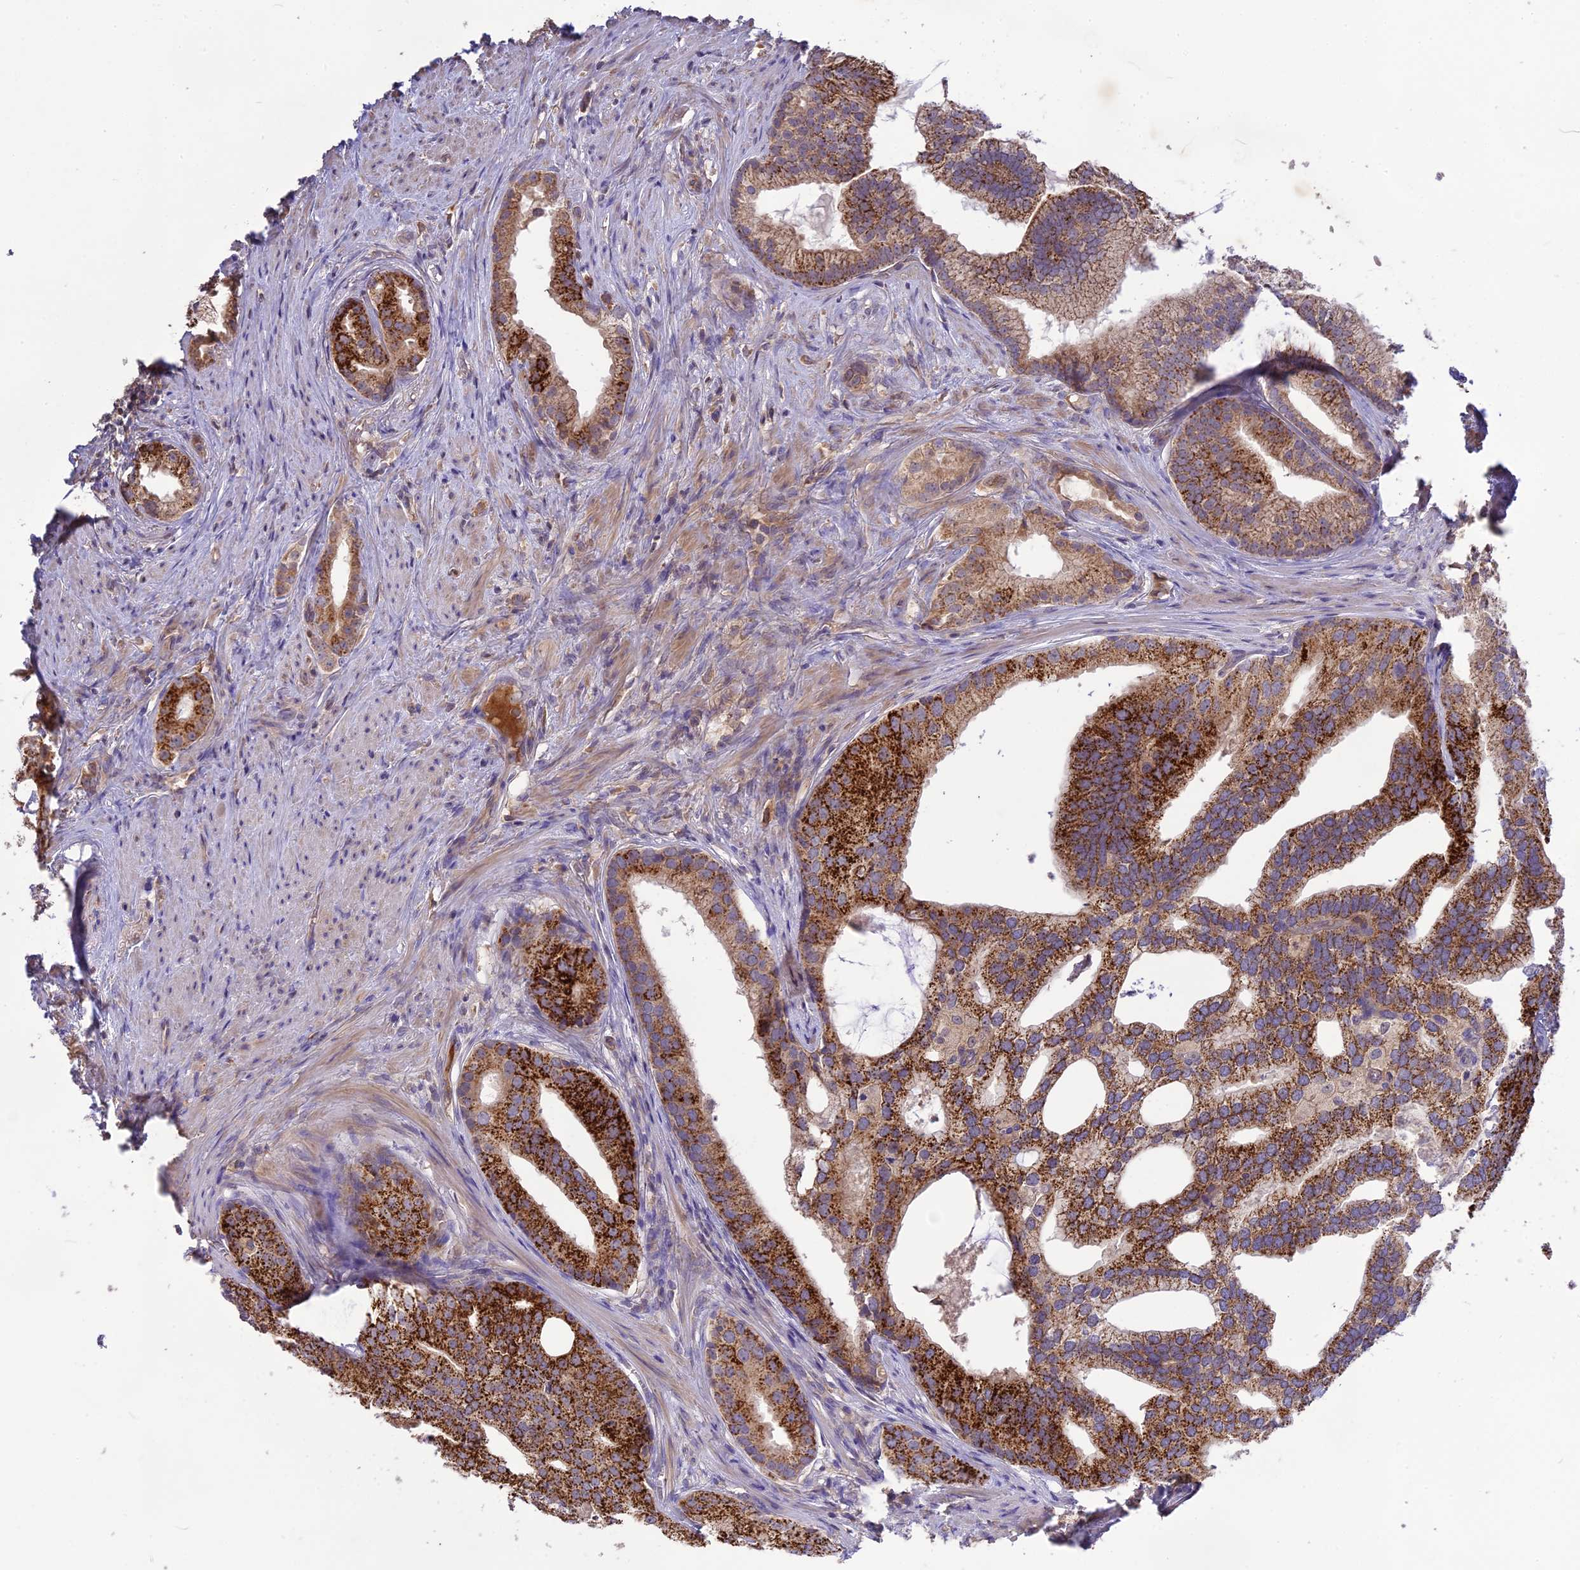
{"staining": {"intensity": "strong", "quantity": ">75%", "location": "cytoplasmic/membranous"}, "tissue": "prostate cancer", "cell_type": "Tumor cells", "image_type": "cancer", "snomed": [{"axis": "morphology", "description": "Adenocarcinoma, Low grade"}, {"axis": "topography", "description": "Prostate"}], "caption": "Tumor cells demonstrate strong cytoplasmic/membranous staining in approximately >75% of cells in prostate cancer.", "gene": "NUDT8", "patient": {"sex": "male", "age": 71}}